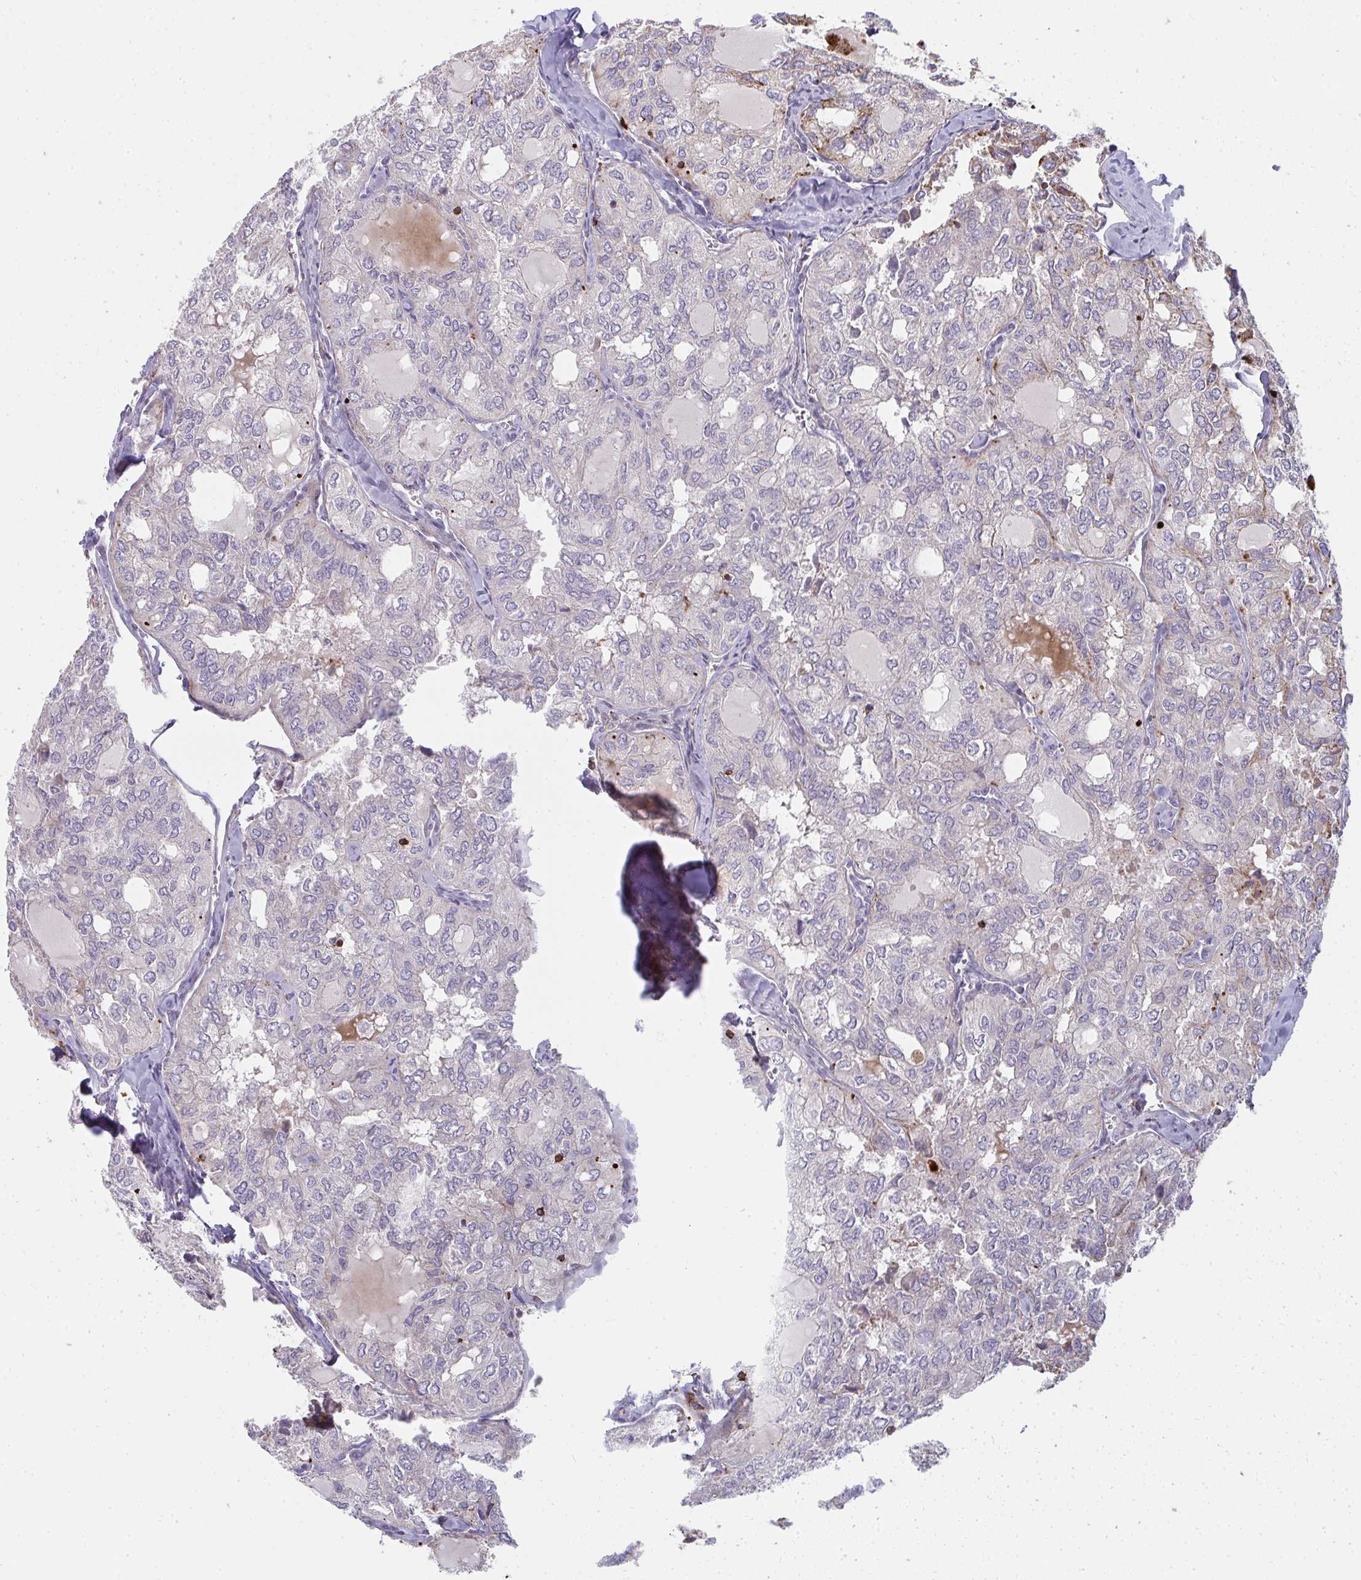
{"staining": {"intensity": "negative", "quantity": "none", "location": "none"}, "tissue": "thyroid cancer", "cell_type": "Tumor cells", "image_type": "cancer", "snomed": [{"axis": "morphology", "description": "Follicular adenoma carcinoma, NOS"}, {"axis": "topography", "description": "Thyroid gland"}], "caption": "Thyroid cancer was stained to show a protein in brown. There is no significant expression in tumor cells.", "gene": "CSF3R", "patient": {"sex": "male", "age": 75}}